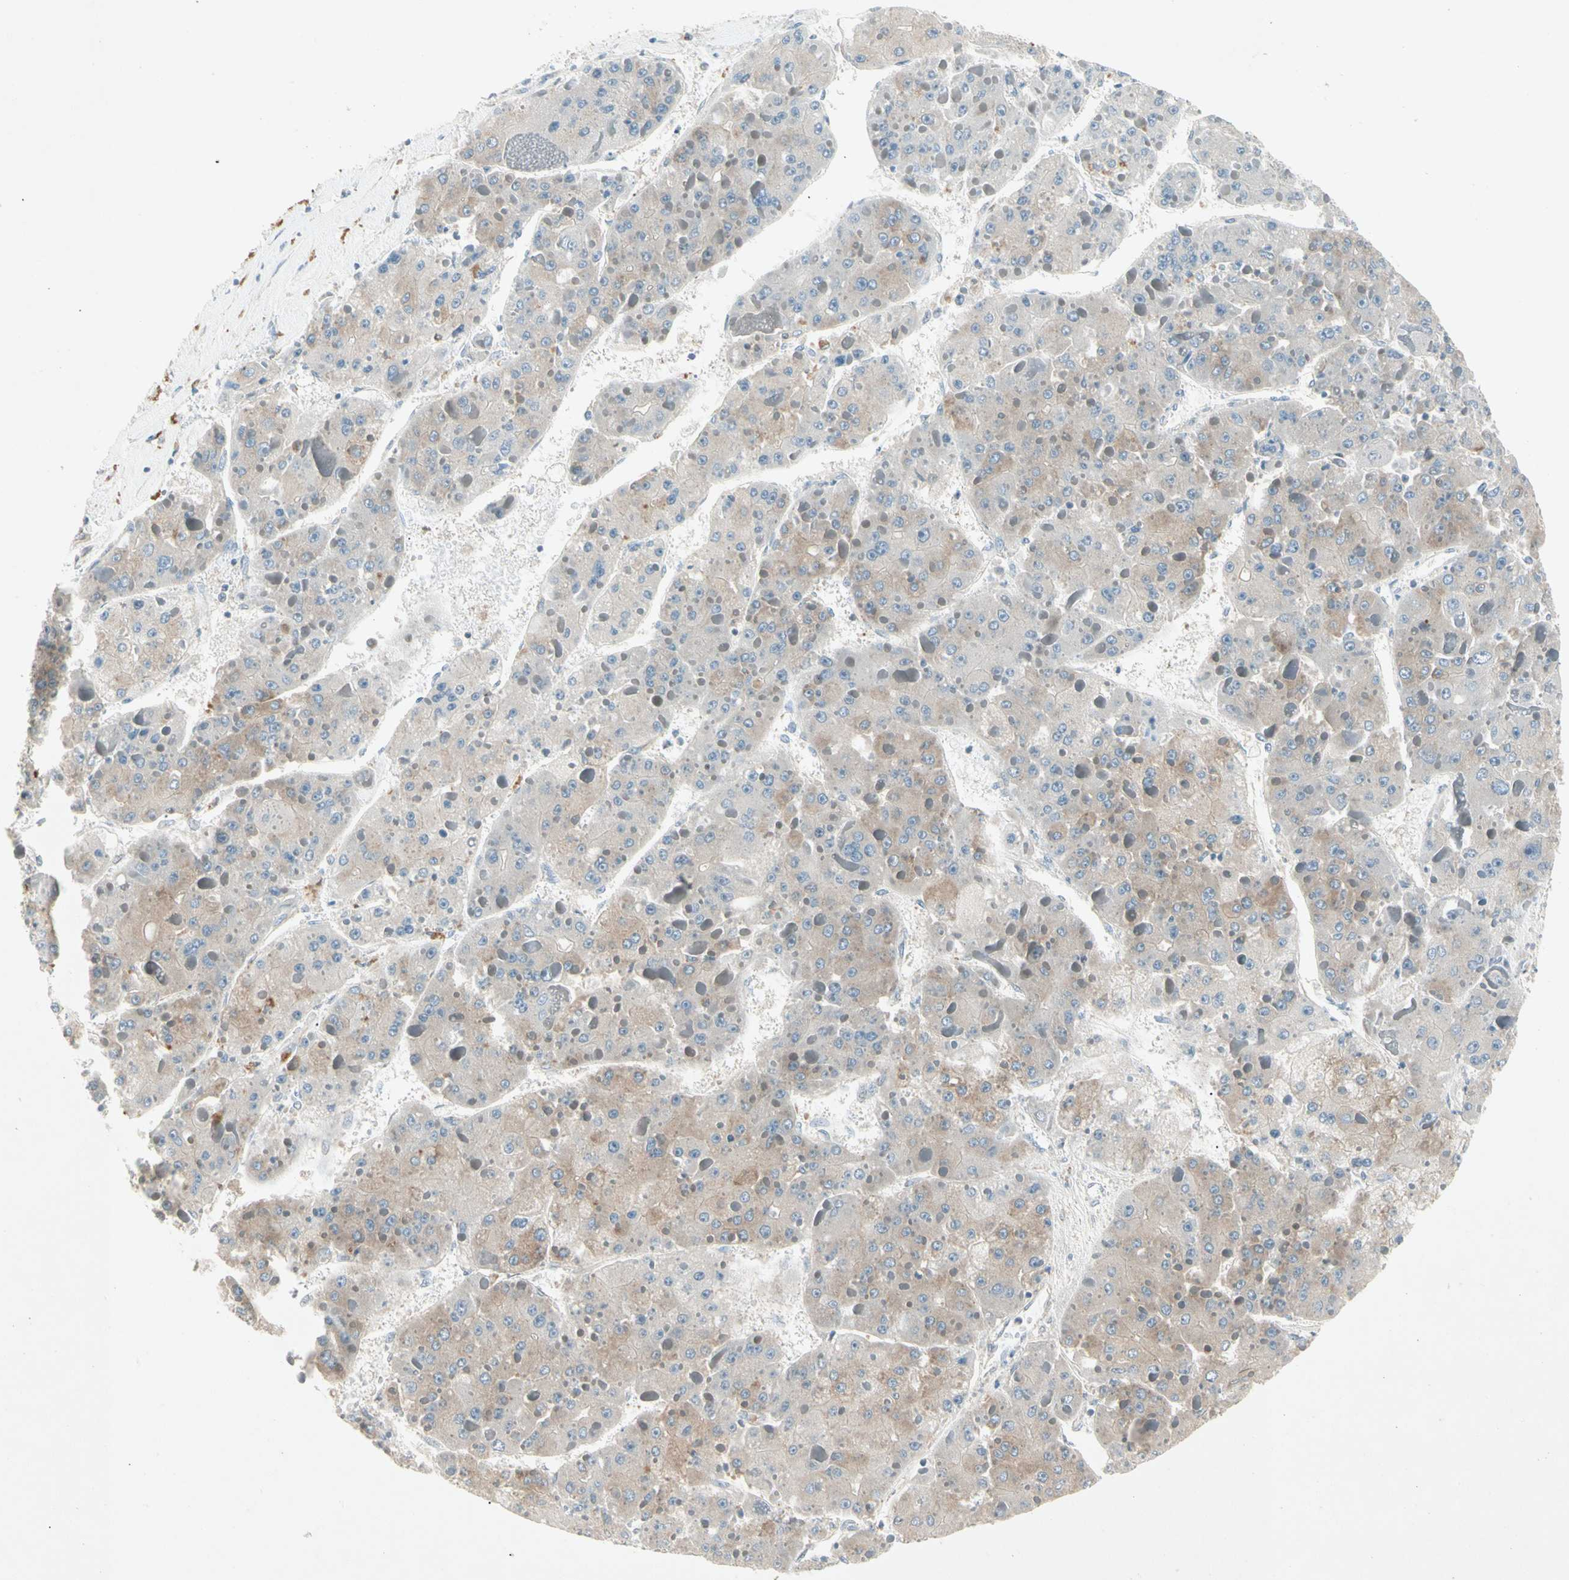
{"staining": {"intensity": "weak", "quantity": "25%-75%", "location": "cytoplasmic/membranous"}, "tissue": "liver cancer", "cell_type": "Tumor cells", "image_type": "cancer", "snomed": [{"axis": "morphology", "description": "Carcinoma, Hepatocellular, NOS"}, {"axis": "topography", "description": "Liver"}], "caption": "The micrograph shows staining of liver cancer (hepatocellular carcinoma), revealing weak cytoplasmic/membranous protein expression (brown color) within tumor cells. The staining is performed using DAB (3,3'-diaminobenzidine) brown chromogen to label protein expression. The nuclei are counter-stained blue using hematoxylin.", "gene": "IL1R1", "patient": {"sex": "female", "age": 73}}